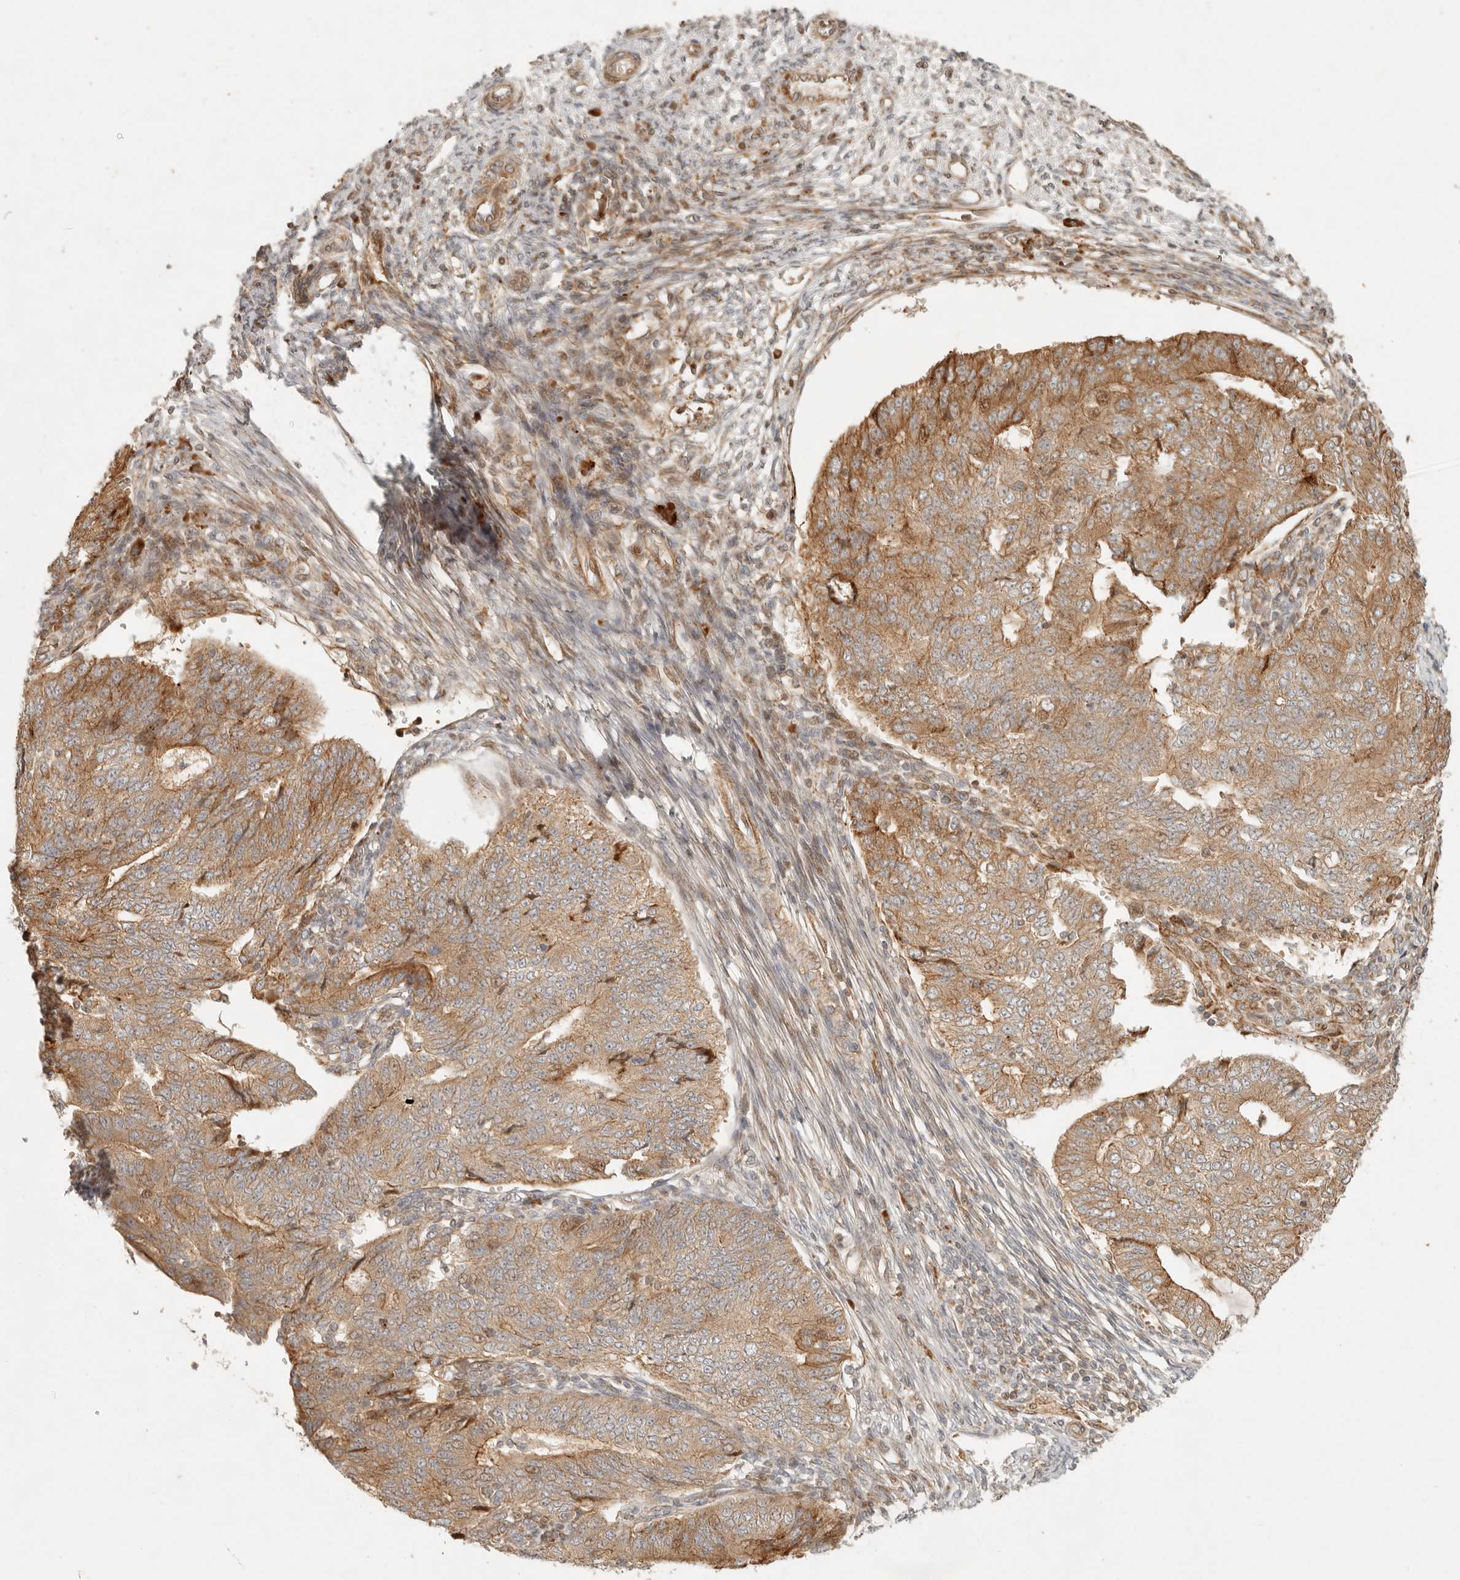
{"staining": {"intensity": "moderate", "quantity": ">75%", "location": "cytoplasmic/membranous"}, "tissue": "endometrial cancer", "cell_type": "Tumor cells", "image_type": "cancer", "snomed": [{"axis": "morphology", "description": "Adenocarcinoma, NOS"}, {"axis": "topography", "description": "Endometrium"}], "caption": "A brown stain highlights moderate cytoplasmic/membranous positivity of a protein in endometrial adenocarcinoma tumor cells.", "gene": "KLHL38", "patient": {"sex": "female", "age": 32}}